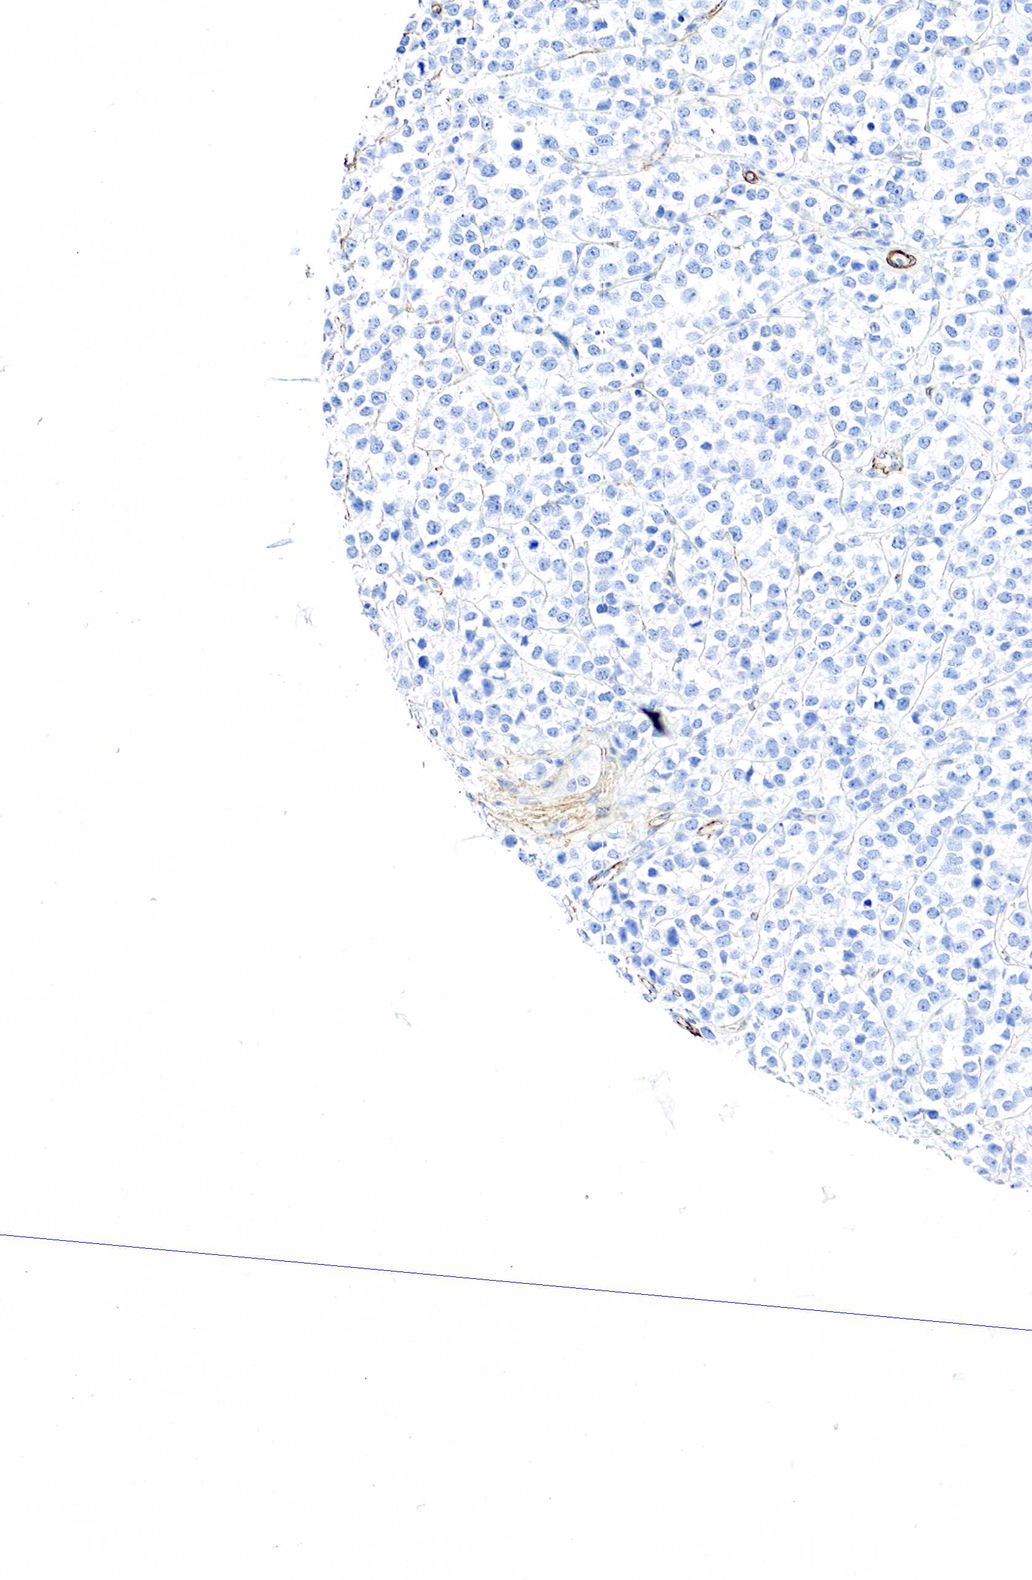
{"staining": {"intensity": "negative", "quantity": "none", "location": "none"}, "tissue": "testis cancer", "cell_type": "Tumor cells", "image_type": "cancer", "snomed": [{"axis": "morphology", "description": "Seminoma, NOS"}, {"axis": "topography", "description": "Testis"}], "caption": "Testis cancer (seminoma) stained for a protein using IHC demonstrates no expression tumor cells.", "gene": "ACTA1", "patient": {"sex": "male", "age": 25}}